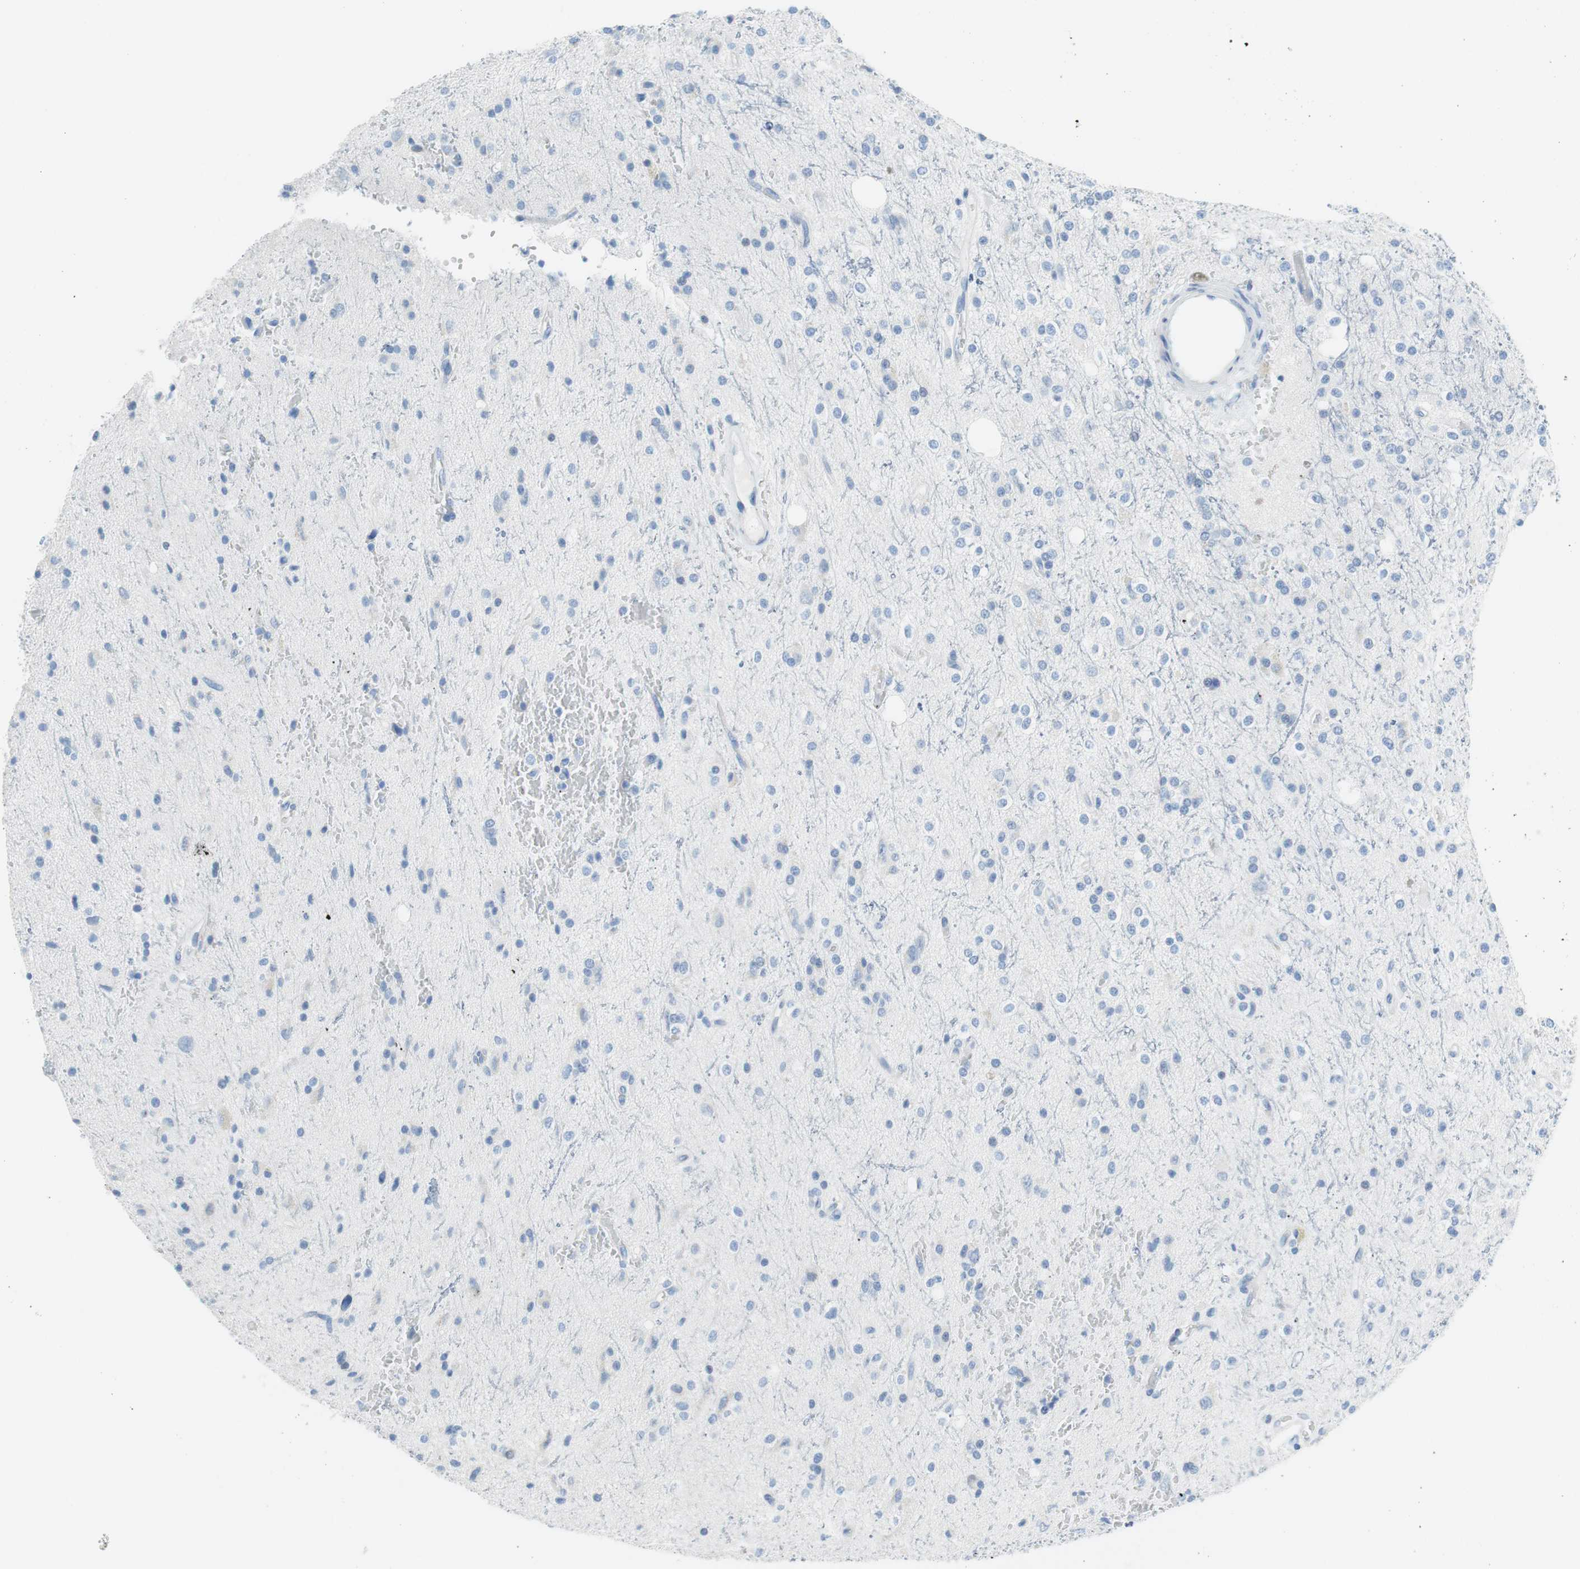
{"staining": {"intensity": "negative", "quantity": "none", "location": "none"}, "tissue": "glioma", "cell_type": "Tumor cells", "image_type": "cancer", "snomed": [{"axis": "morphology", "description": "Glioma, malignant, High grade"}, {"axis": "topography", "description": "Brain"}], "caption": "Immunohistochemistry image of neoplastic tissue: human malignant glioma (high-grade) stained with DAB exhibits no significant protein staining in tumor cells.", "gene": "MYH1", "patient": {"sex": "male", "age": 47}}